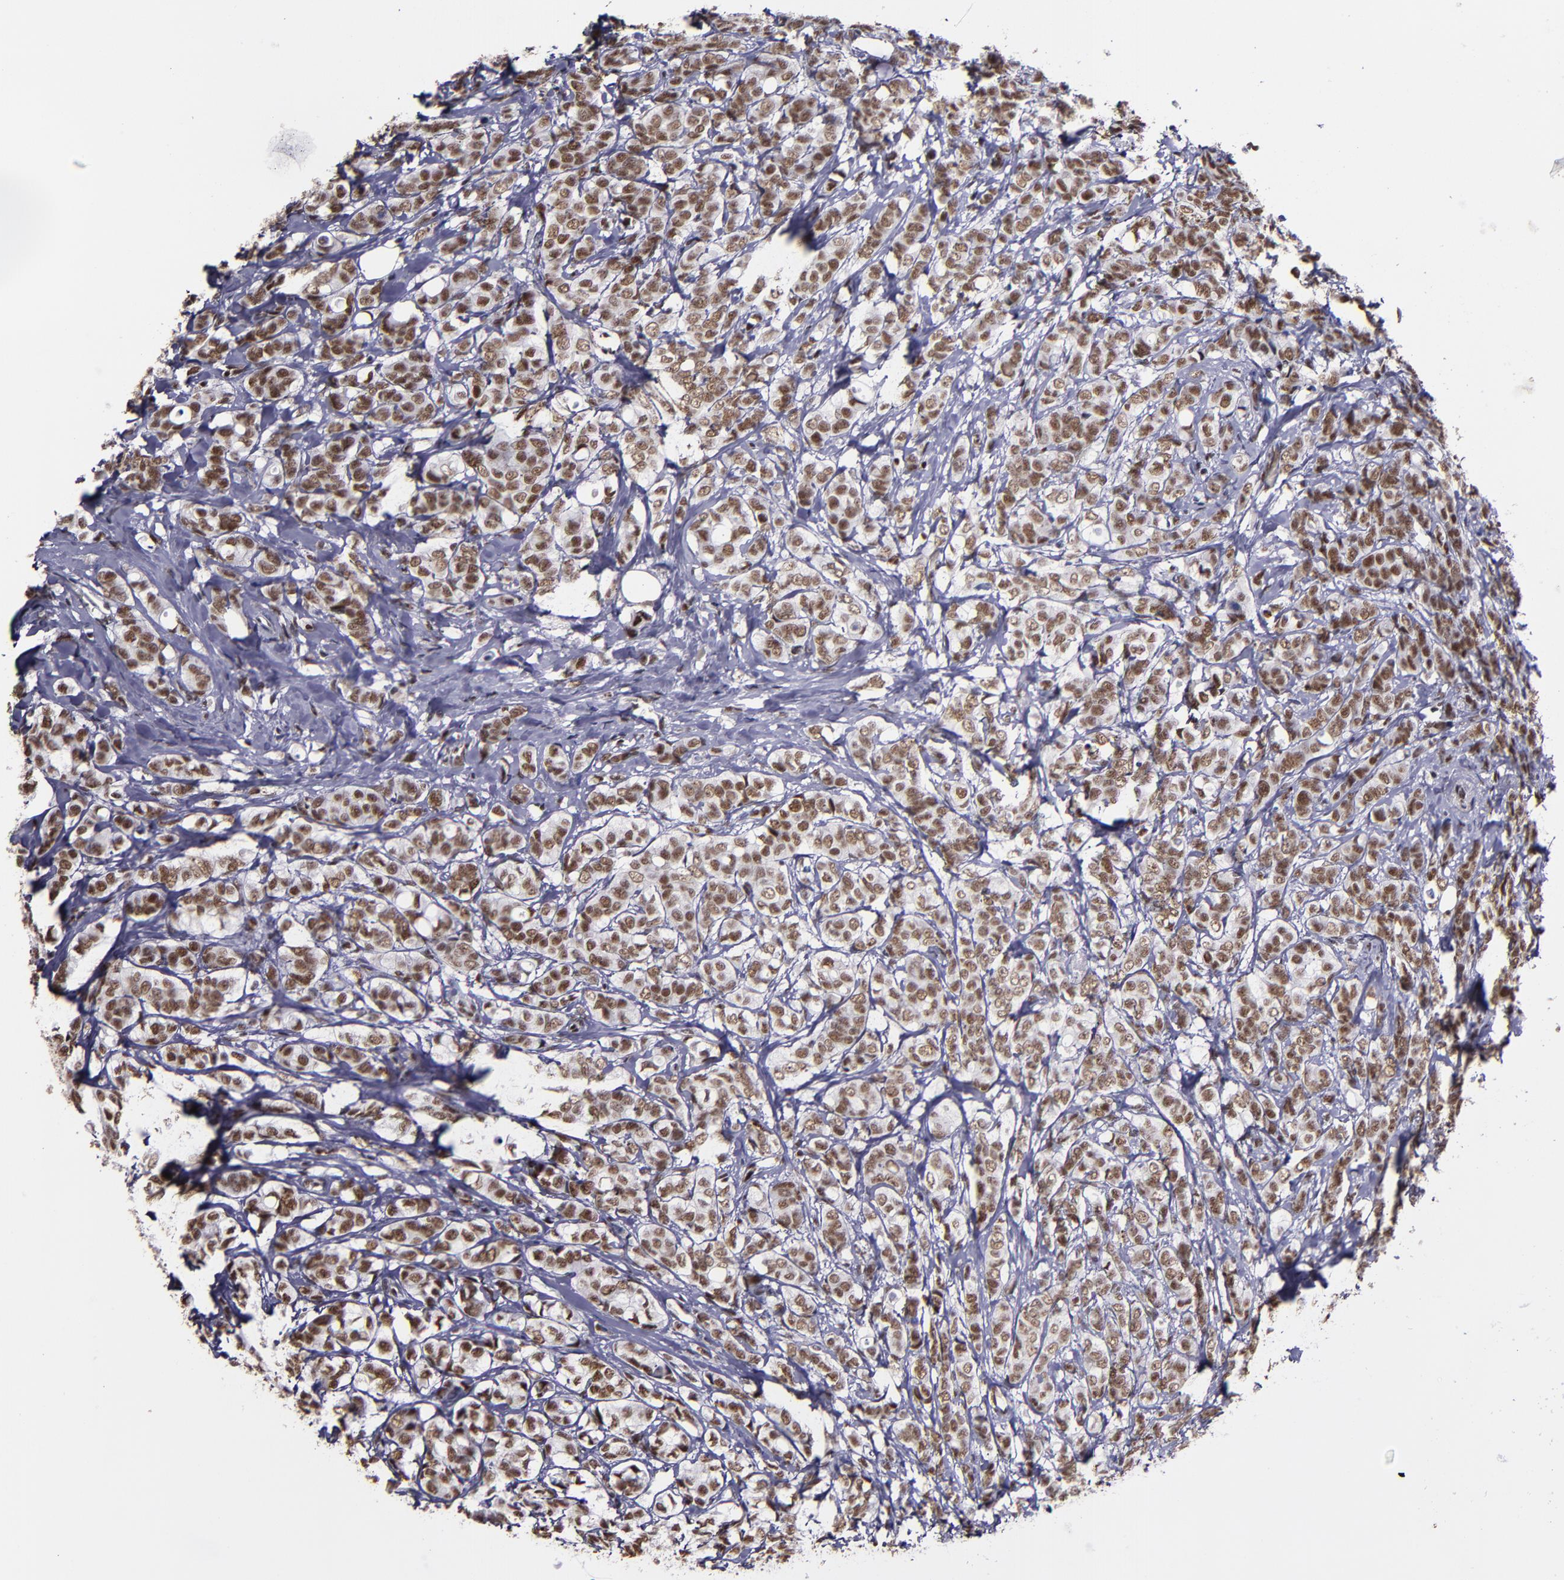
{"staining": {"intensity": "moderate", "quantity": ">75%", "location": "nuclear"}, "tissue": "breast cancer", "cell_type": "Tumor cells", "image_type": "cancer", "snomed": [{"axis": "morphology", "description": "Lobular carcinoma"}, {"axis": "topography", "description": "Breast"}], "caption": "A high-resolution image shows IHC staining of lobular carcinoma (breast), which reveals moderate nuclear positivity in about >75% of tumor cells.", "gene": "PPP4R3A", "patient": {"sex": "female", "age": 60}}